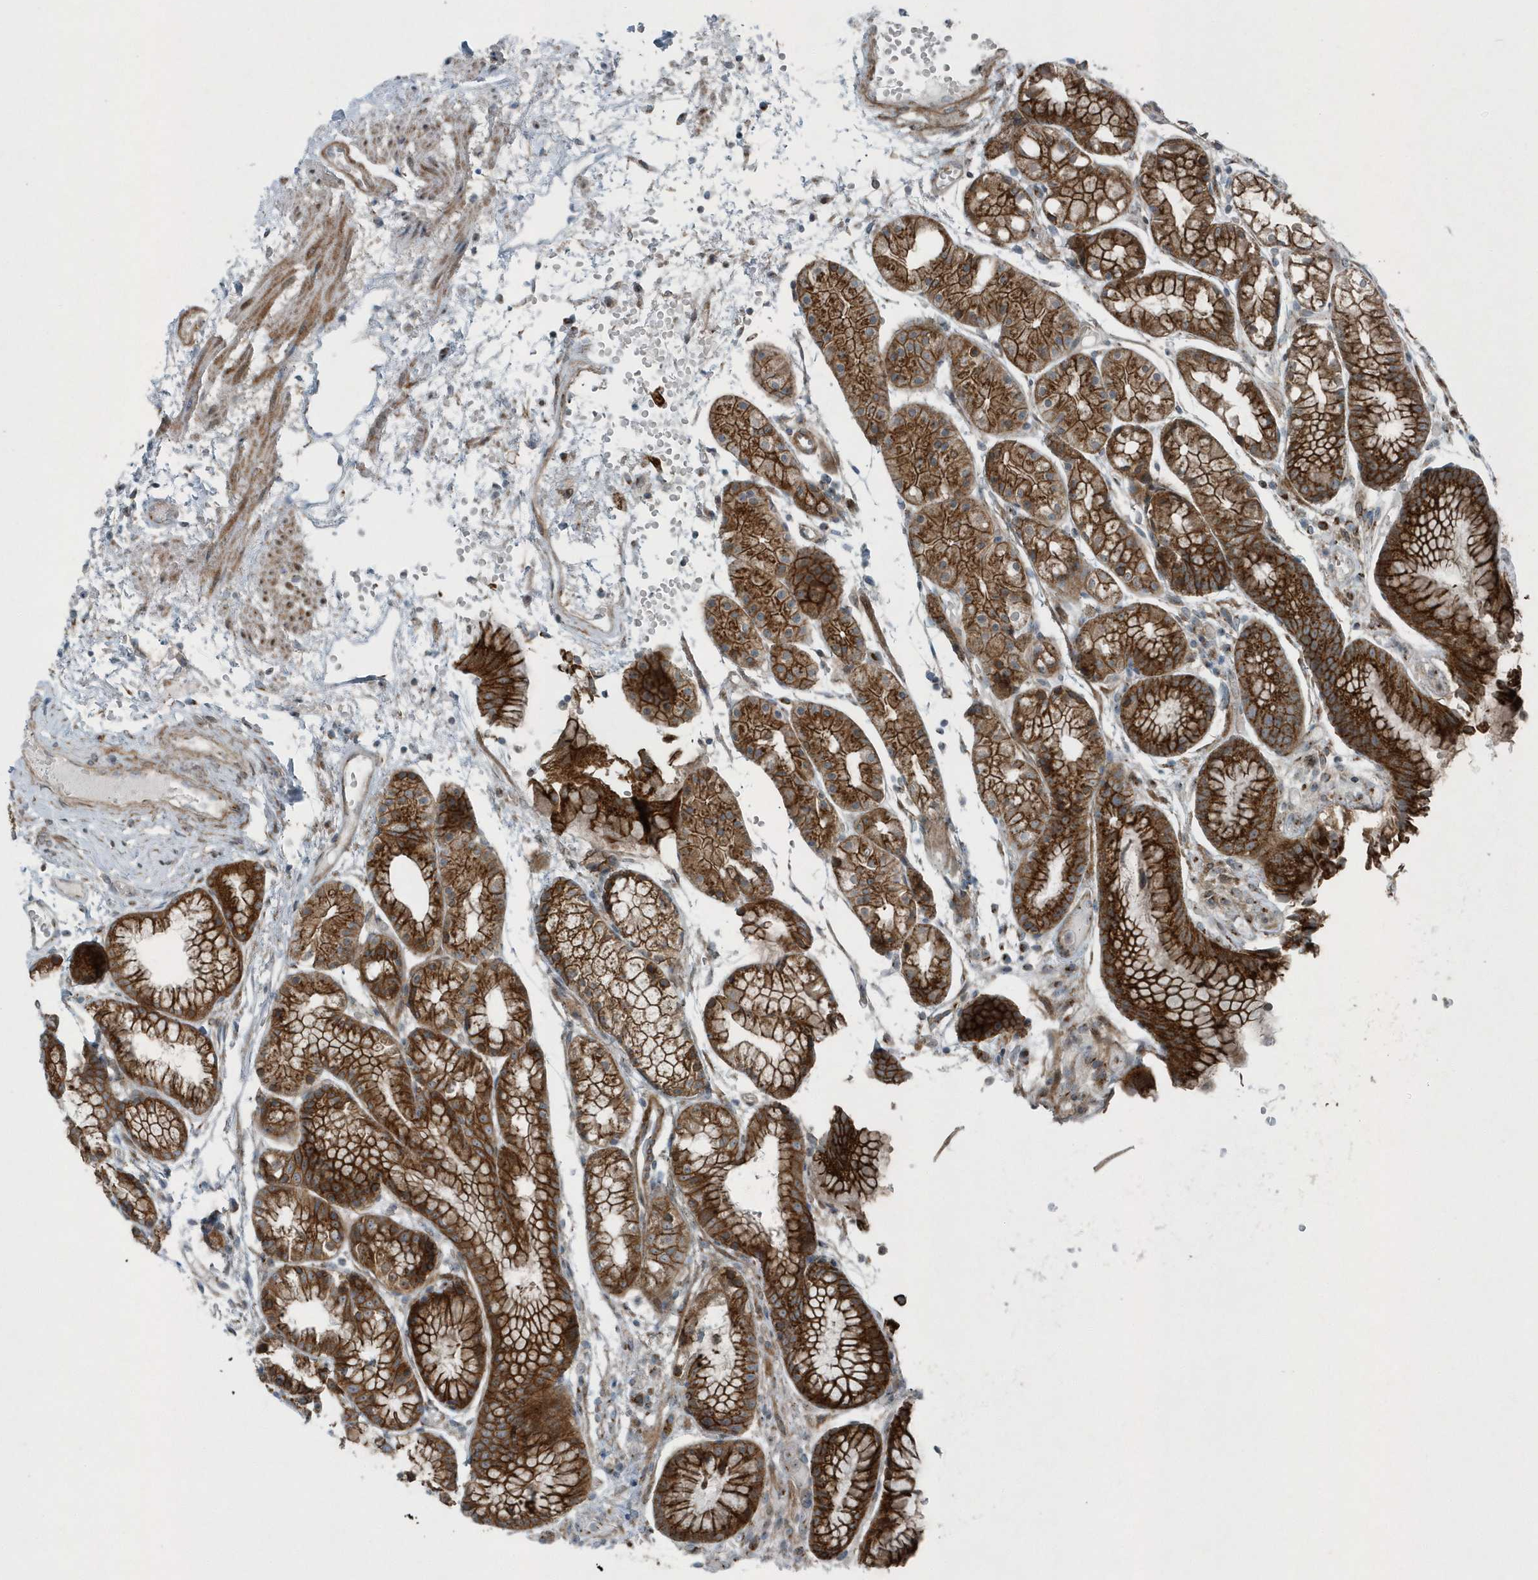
{"staining": {"intensity": "strong", "quantity": ">75%", "location": "cytoplasmic/membranous"}, "tissue": "stomach", "cell_type": "Glandular cells", "image_type": "normal", "snomed": [{"axis": "morphology", "description": "Normal tissue, NOS"}, {"axis": "topography", "description": "Stomach, upper"}], "caption": "The immunohistochemical stain highlights strong cytoplasmic/membranous expression in glandular cells of normal stomach. The staining was performed using DAB, with brown indicating positive protein expression. Nuclei are stained blue with hematoxylin.", "gene": "GCC2", "patient": {"sex": "male", "age": 72}}